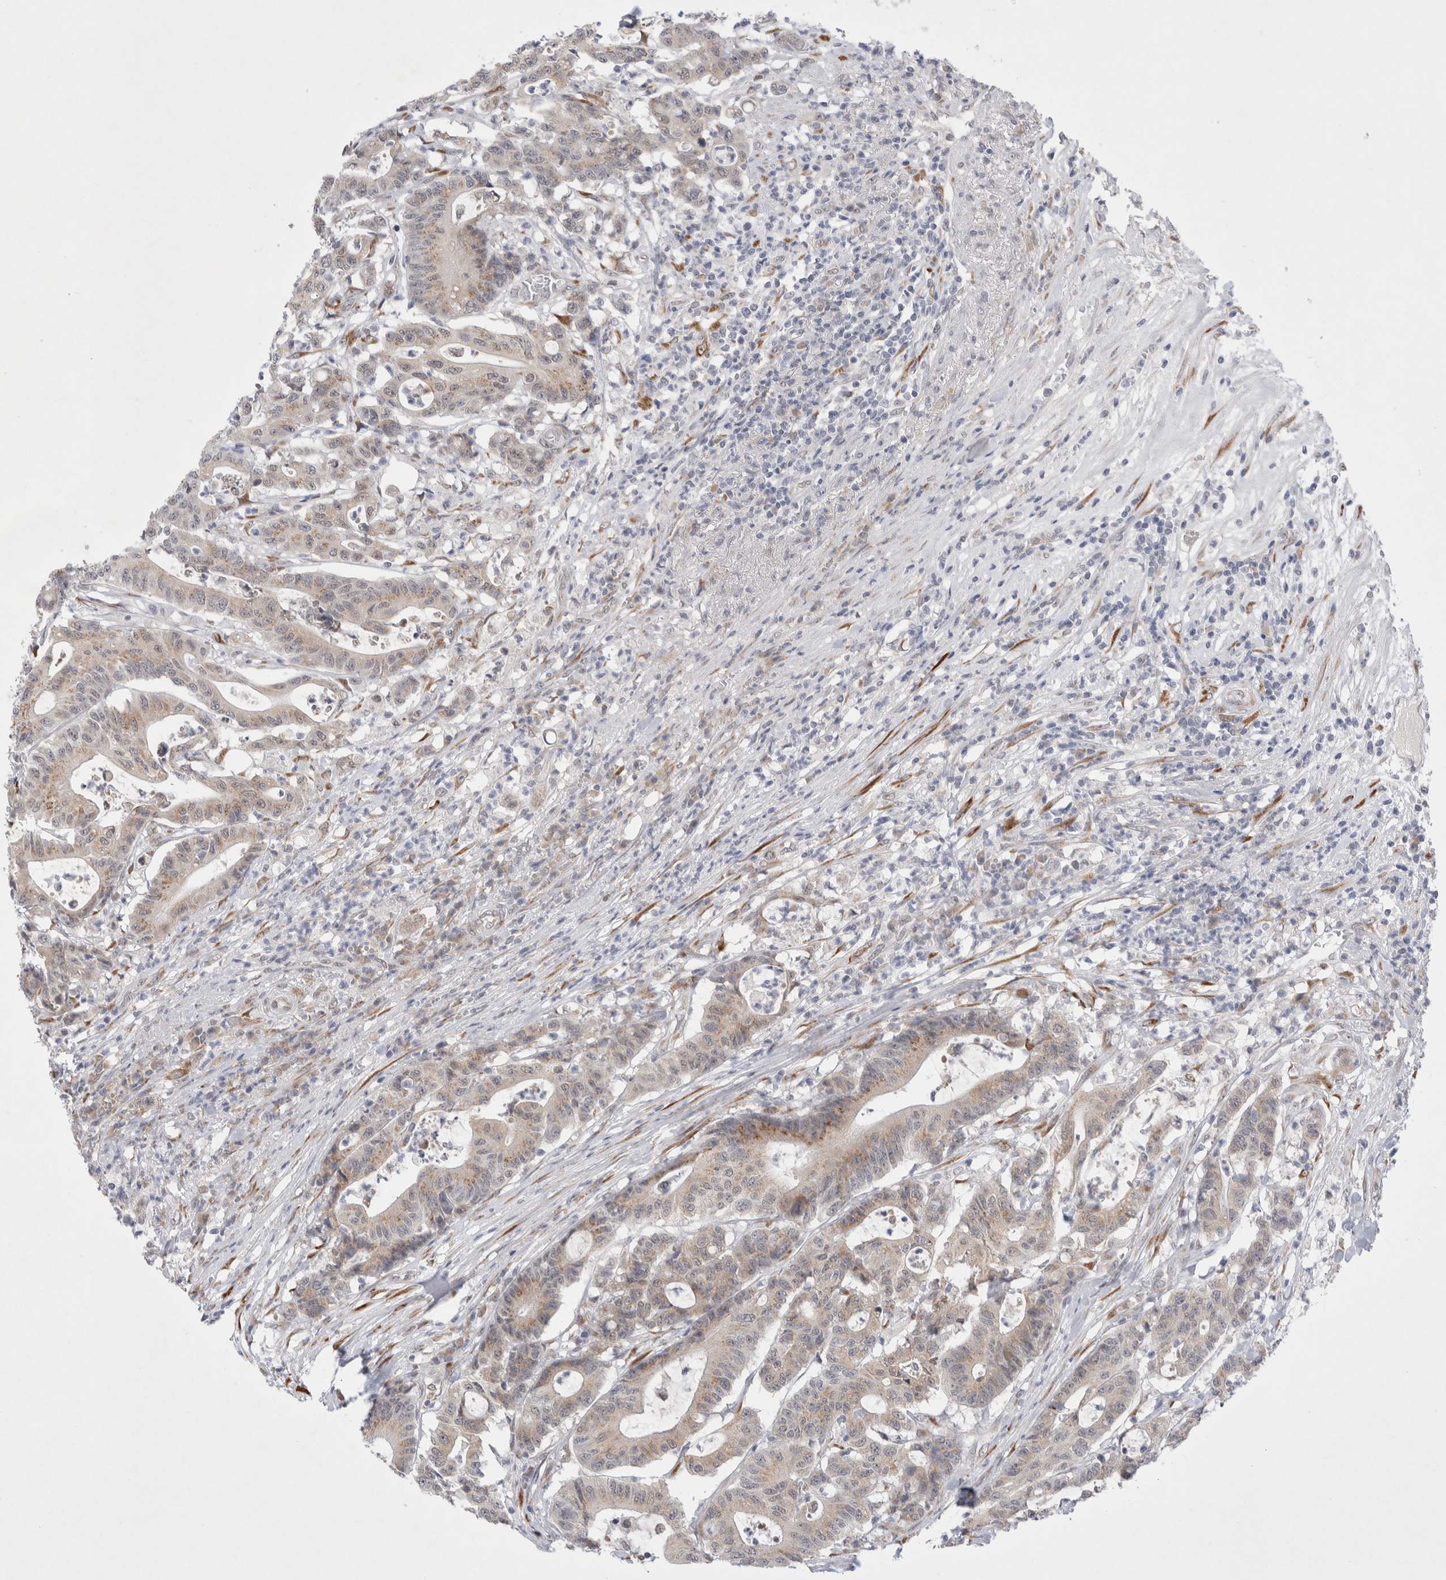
{"staining": {"intensity": "moderate", "quantity": "<25%", "location": "cytoplasmic/membranous"}, "tissue": "colorectal cancer", "cell_type": "Tumor cells", "image_type": "cancer", "snomed": [{"axis": "morphology", "description": "Adenocarcinoma, NOS"}, {"axis": "topography", "description": "Colon"}], "caption": "IHC image of neoplastic tissue: human adenocarcinoma (colorectal) stained using immunohistochemistry displays low levels of moderate protein expression localized specifically in the cytoplasmic/membranous of tumor cells, appearing as a cytoplasmic/membranous brown color.", "gene": "TRMT1L", "patient": {"sex": "female", "age": 84}}